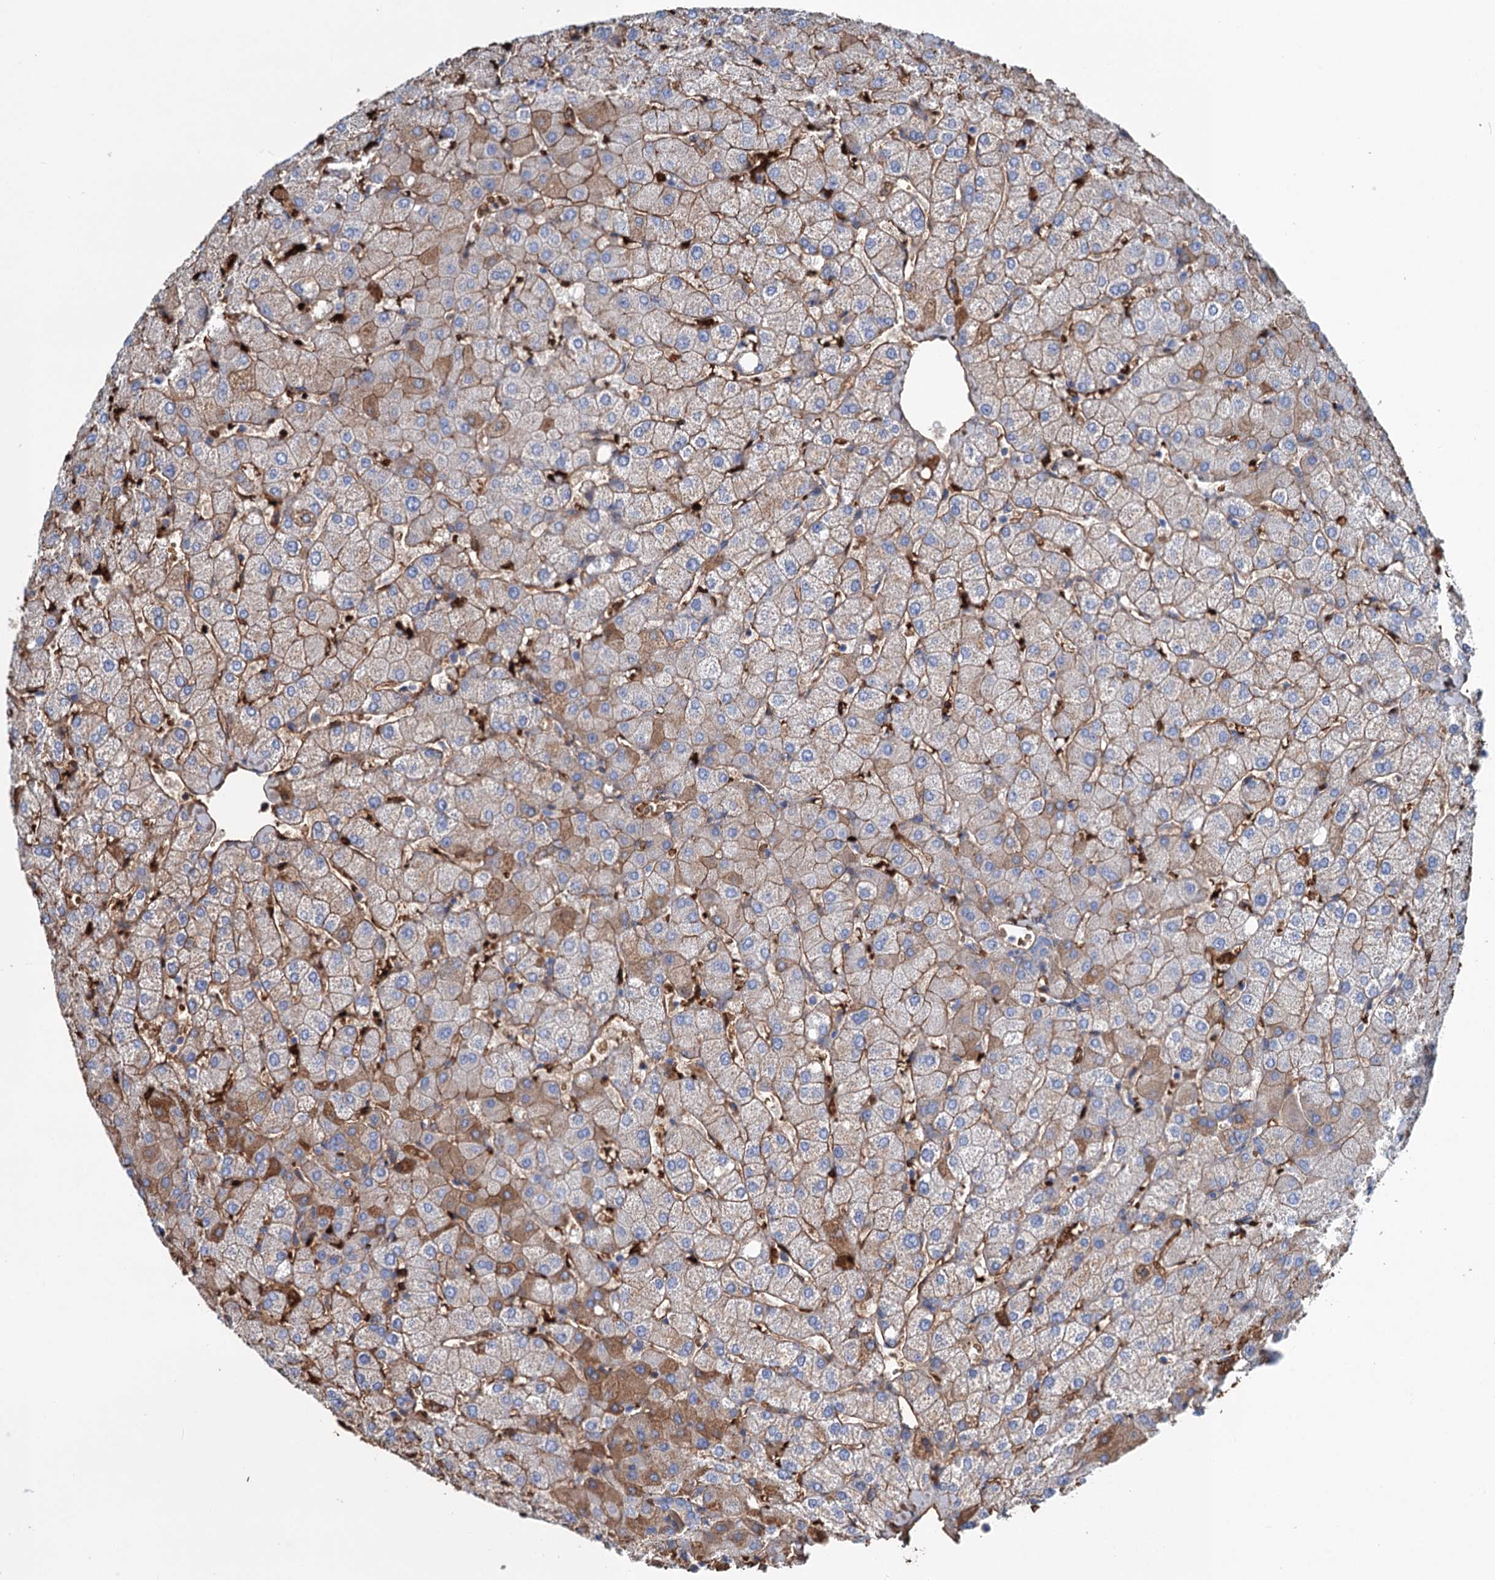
{"staining": {"intensity": "negative", "quantity": "none", "location": "none"}, "tissue": "liver", "cell_type": "Cholangiocytes", "image_type": "normal", "snomed": [{"axis": "morphology", "description": "Normal tissue, NOS"}, {"axis": "topography", "description": "Liver"}], "caption": "Immunohistochemistry (IHC) histopathology image of unremarkable liver: liver stained with DAB reveals no significant protein staining in cholangiocytes. The staining is performed using DAB (3,3'-diaminobenzidine) brown chromogen with nuclei counter-stained in using hematoxylin.", "gene": "RPUSD3", "patient": {"sex": "female", "age": 54}}